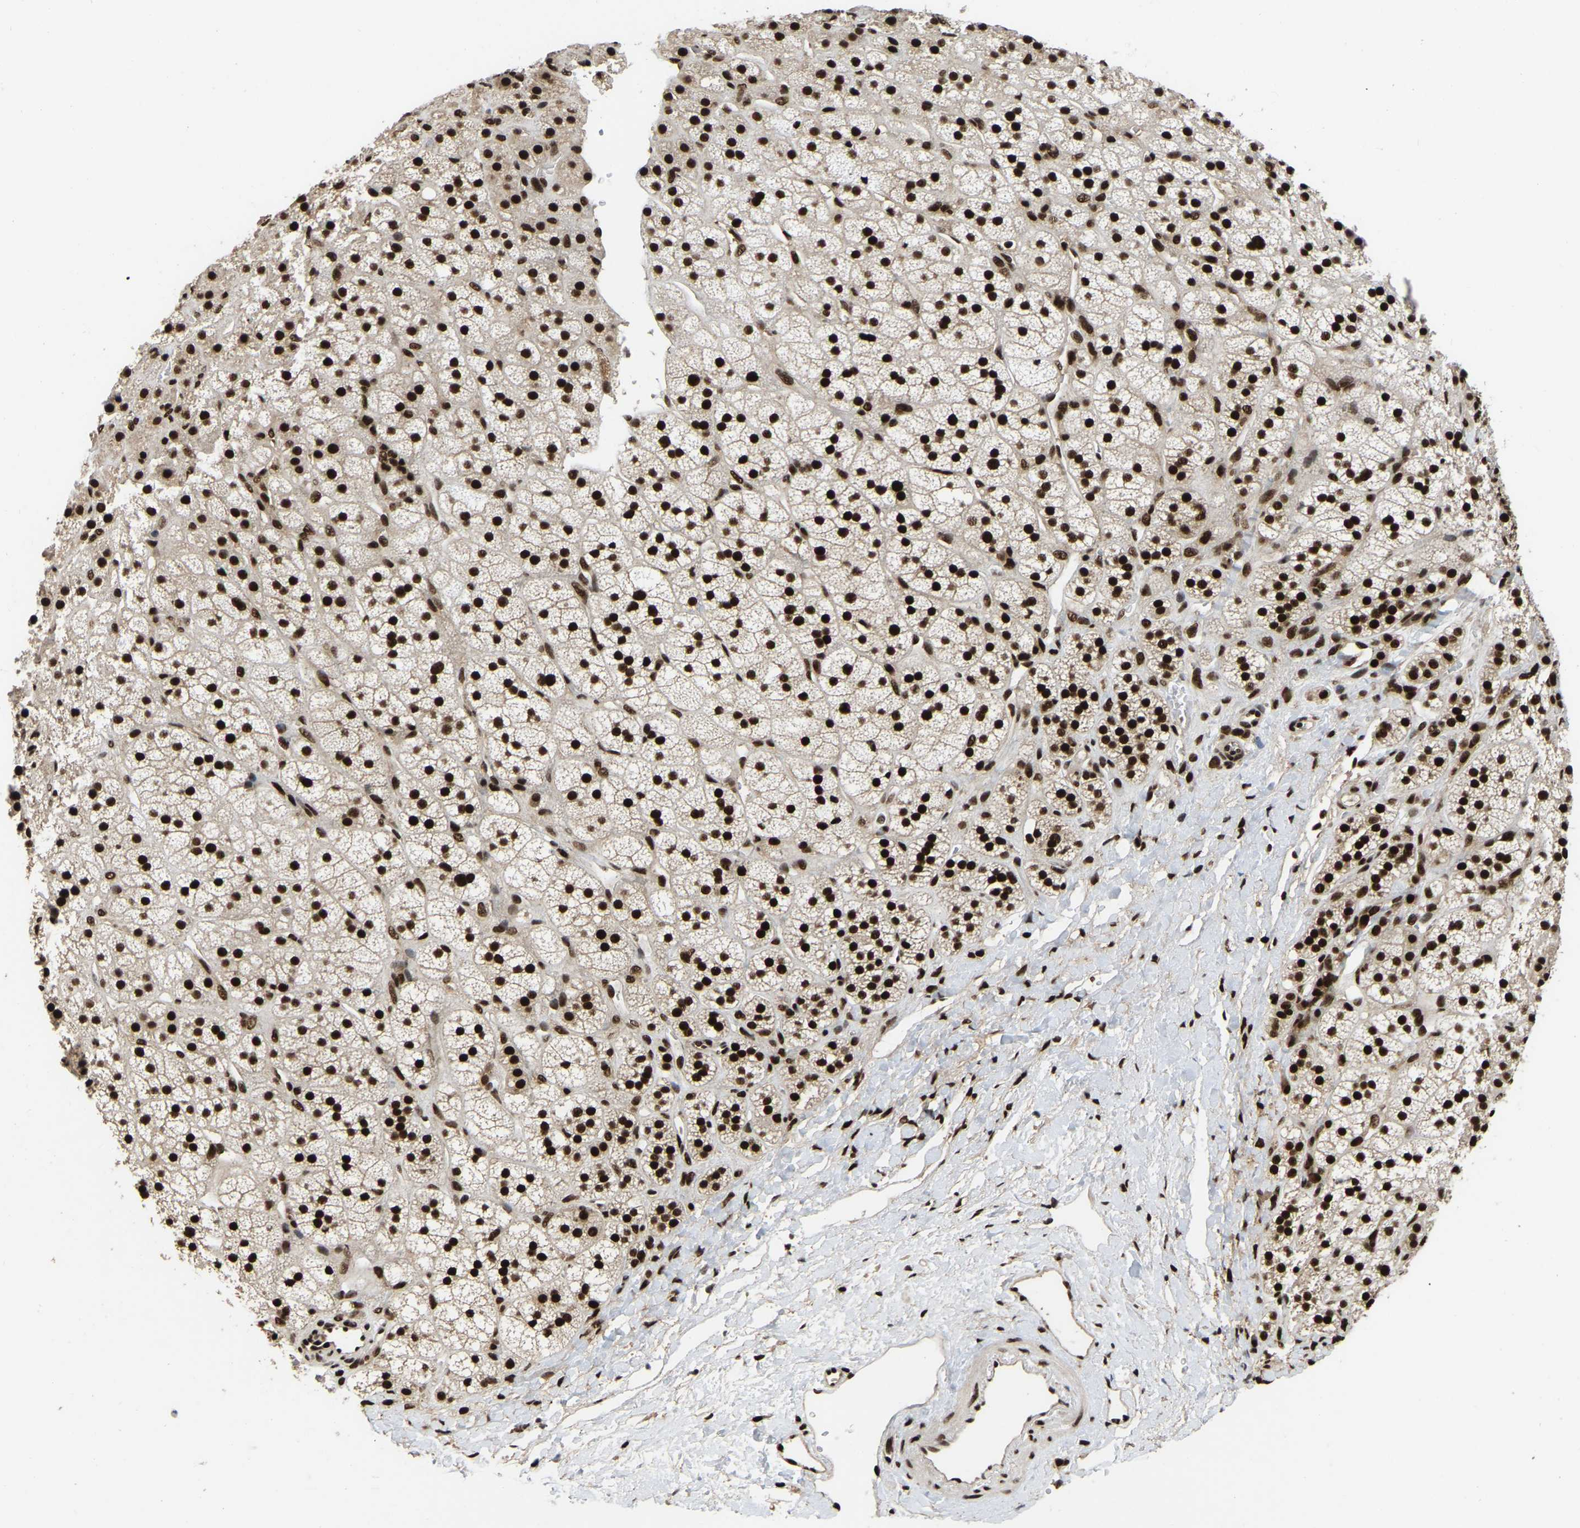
{"staining": {"intensity": "strong", "quantity": ">75%", "location": "nuclear"}, "tissue": "adrenal gland", "cell_type": "Glandular cells", "image_type": "normal", "snomed": [{"axis": "morphology", "description": "Normal tissue, NOS"}, {"axis": "topography", "description": "Adrenal gland"}], "caption": "Immunohistochemical staining of unremarkable adrenal gland displays high levels of strong nuclear staining in approximately >75% of glandular cells. (DAB (3,3'-diaminobenzidine) IHC with brightfield microscopy, high magnification).", "gene": "TBL1XR1", "patient": {"sex": "male", "age": 56}}